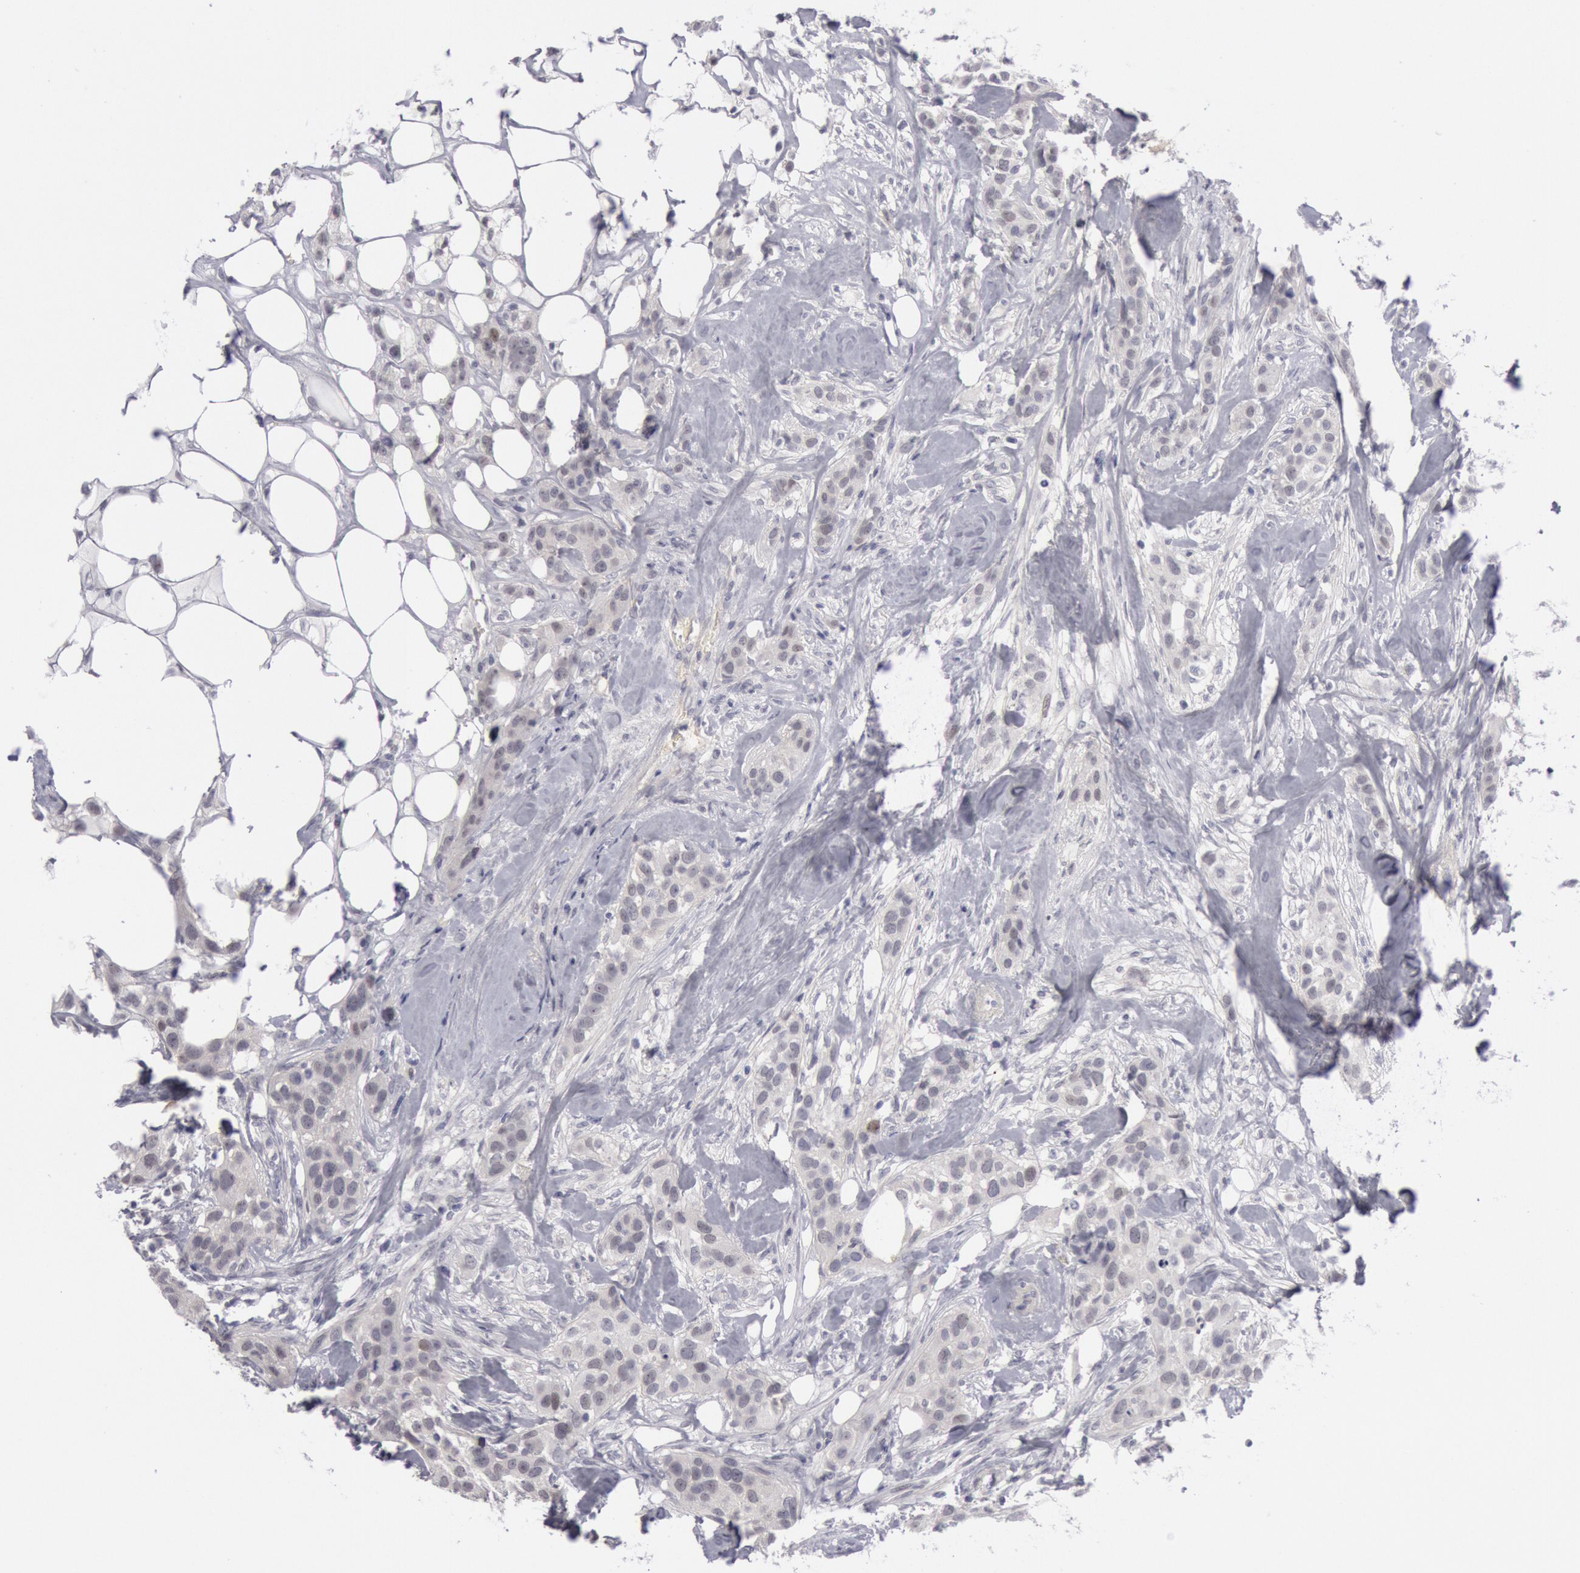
{"staining": {"intensity": "negative", "quantity": "none", "location": "none"}, "tissue": "breast cancer", "cell_type": "Tumor cells", "image_type": "cancer", "snomed": [{"axis": "morphology", "description": "Duct carcinoma"}, {"axis": "topography", "description": "Breast"}], "caption": "IHC image of neoplastic tissue: human invasive ductal carcinoma (breast) stained with DAB displays no significant protein staining in tumor cells.", "gene": "JOSD1", "patient": {"sex": "female", "age": 45}}